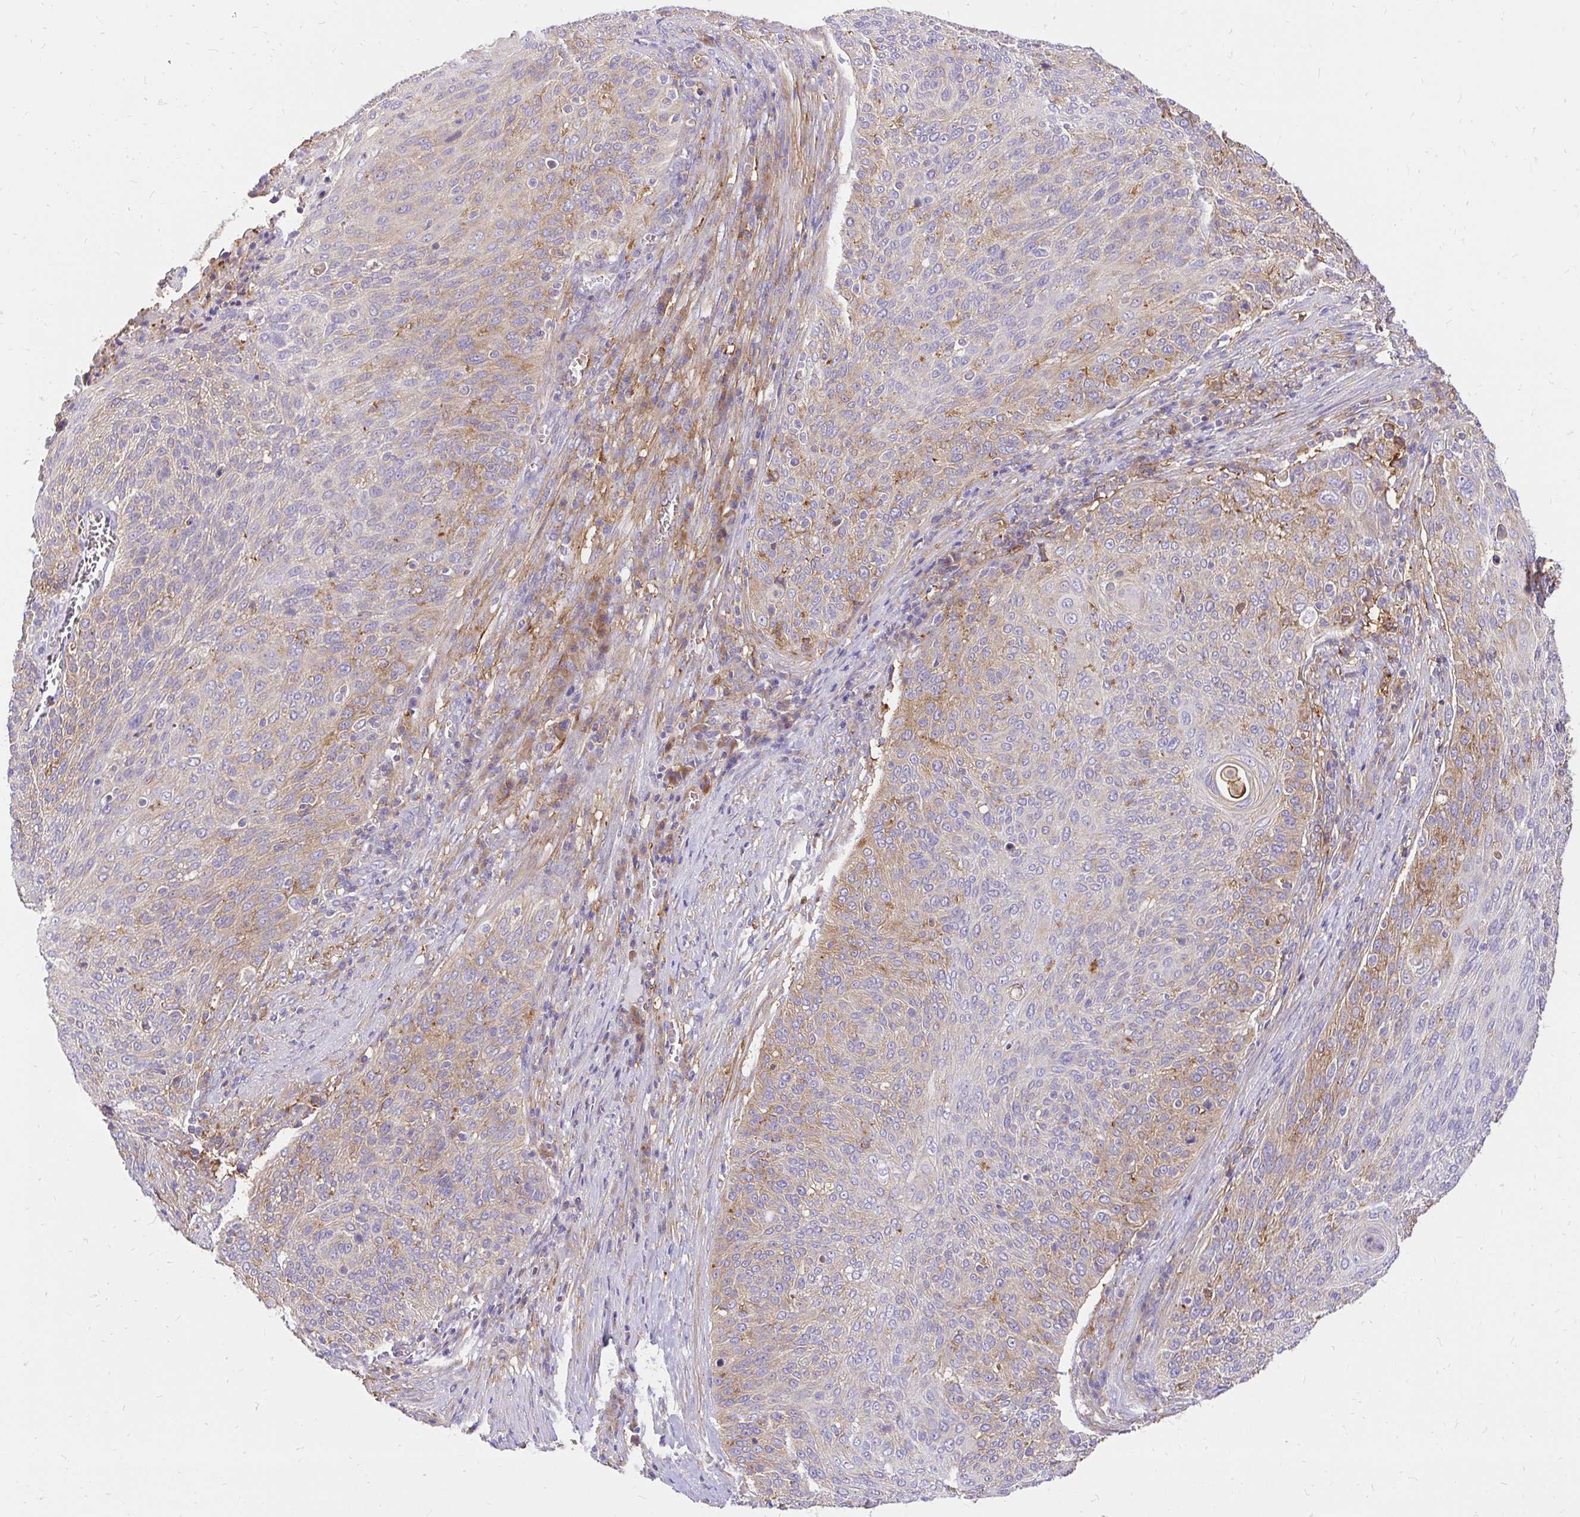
{"staining": {"intensity": "weak", "quantity": "25%-75%", "location": "cytoplasmic/membranous"}, "tissue": "cervical cancer", "cell_type": "Tumor cells", "image_type": "cancer", "snomed": [{"axis": "morphology", "description": "Squamous cell carcinoma, NOS"}, {"axis": "topography", "description": "Cervix"}], "caption": "High-magnification brightfield microscopy of cervical cancer stained with DAB (3,3'-diaminobenzidine) (brown) and counterstained with hematoxylin (blue). tumor cells exhibit weak cytoplasmic/membranous positivity is appreciated in about25%-75% of cells.", "gene": "ABCB10", "patient": {"sex": "female", "age": 31}}